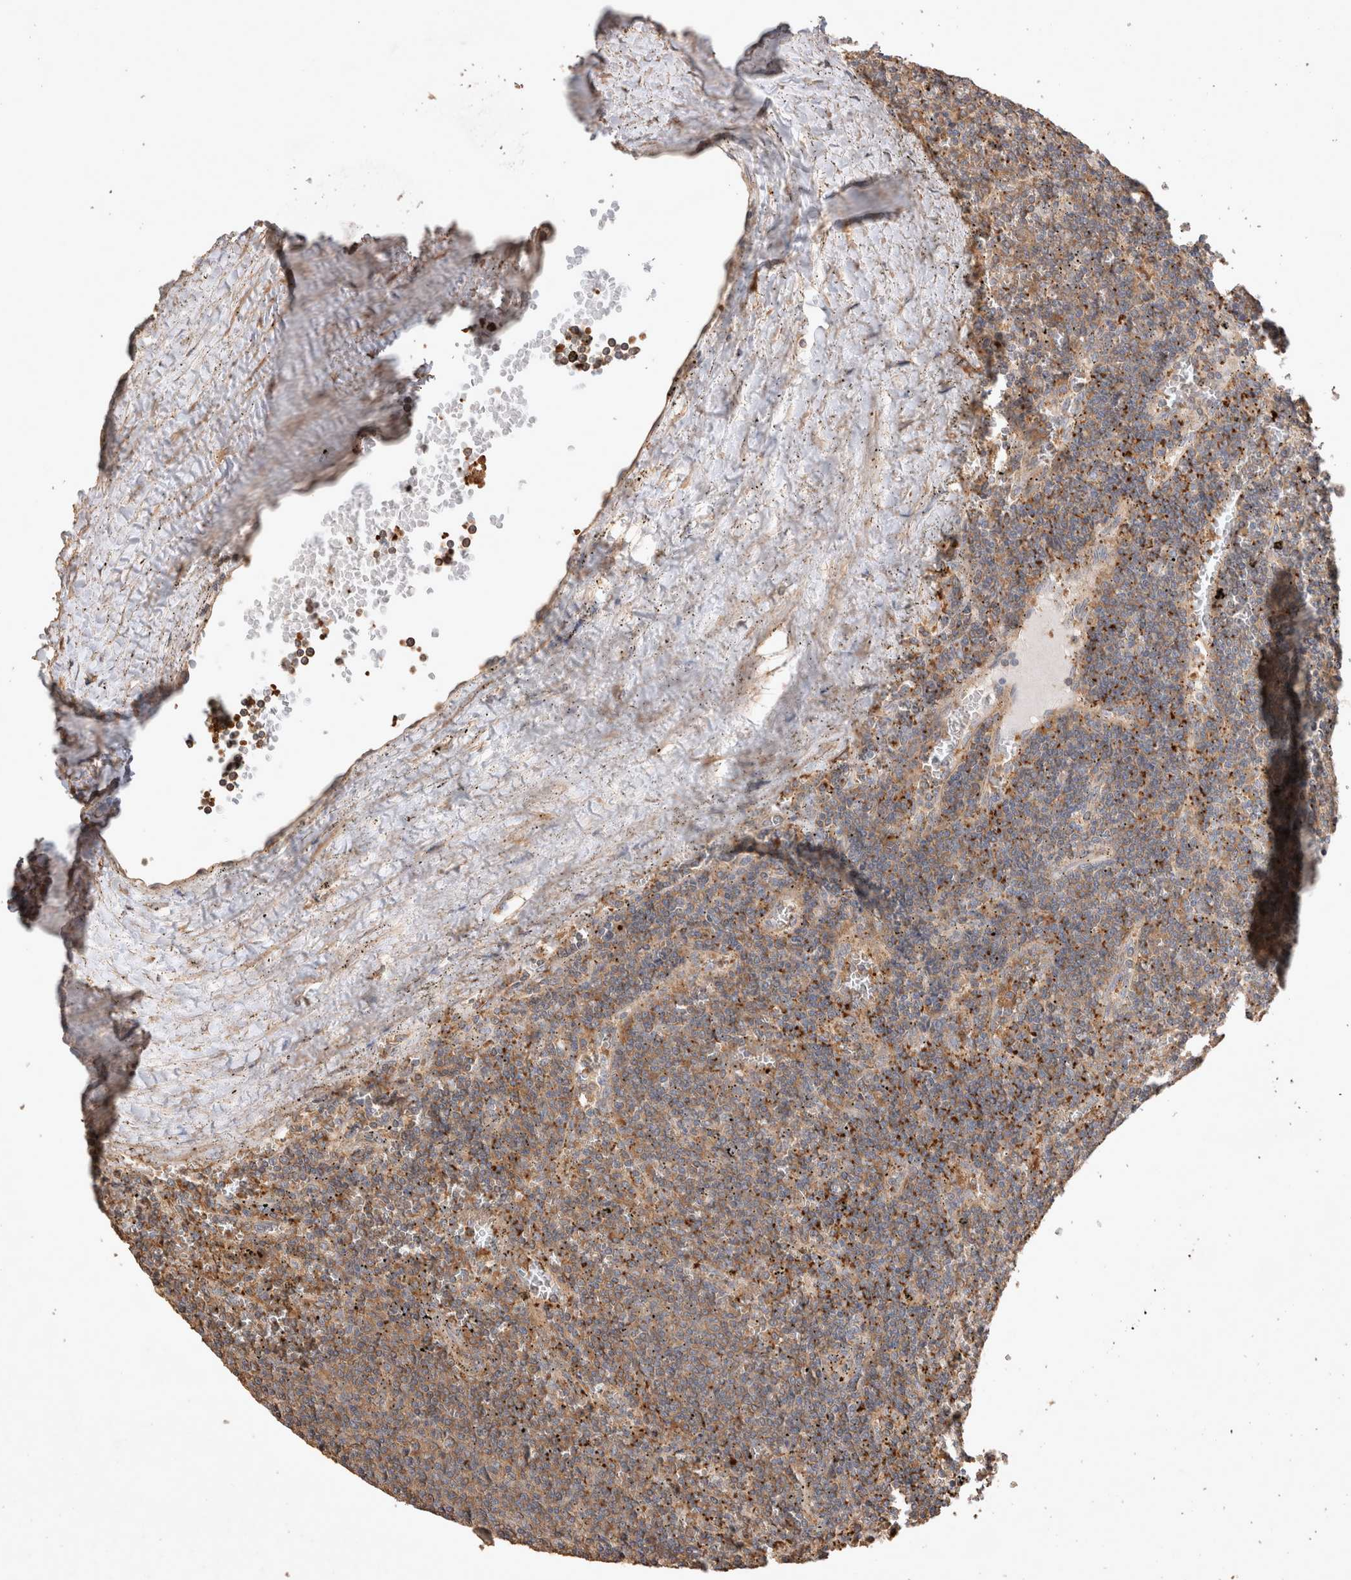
{"staining": {"intensity": "weak", "quantity": ">75%", "location": "cytoplasmic/membranous"}, "tissue": "lymphoma", "cell_type": "Tumor cells", "image_type": "cancer", "snomed": [{"axis": "morphology", "description": "Malignant lymphoma, non-Hodgkin's type, Low grade"}, {"axis": "topography", "description": "Spleen"}], "caption": "Low-grade malignant lymphoma, non-Hodgkin's type was stained to show a protein in brown. There is low levels of weak cytoplasmic/membranous positivity in about >75% of tumor cells. The protein of interest is shown in brown color, while the nuclei are stained blue.", "gene": "SNX31", "patient": {"sex": "female", "age": 50}}